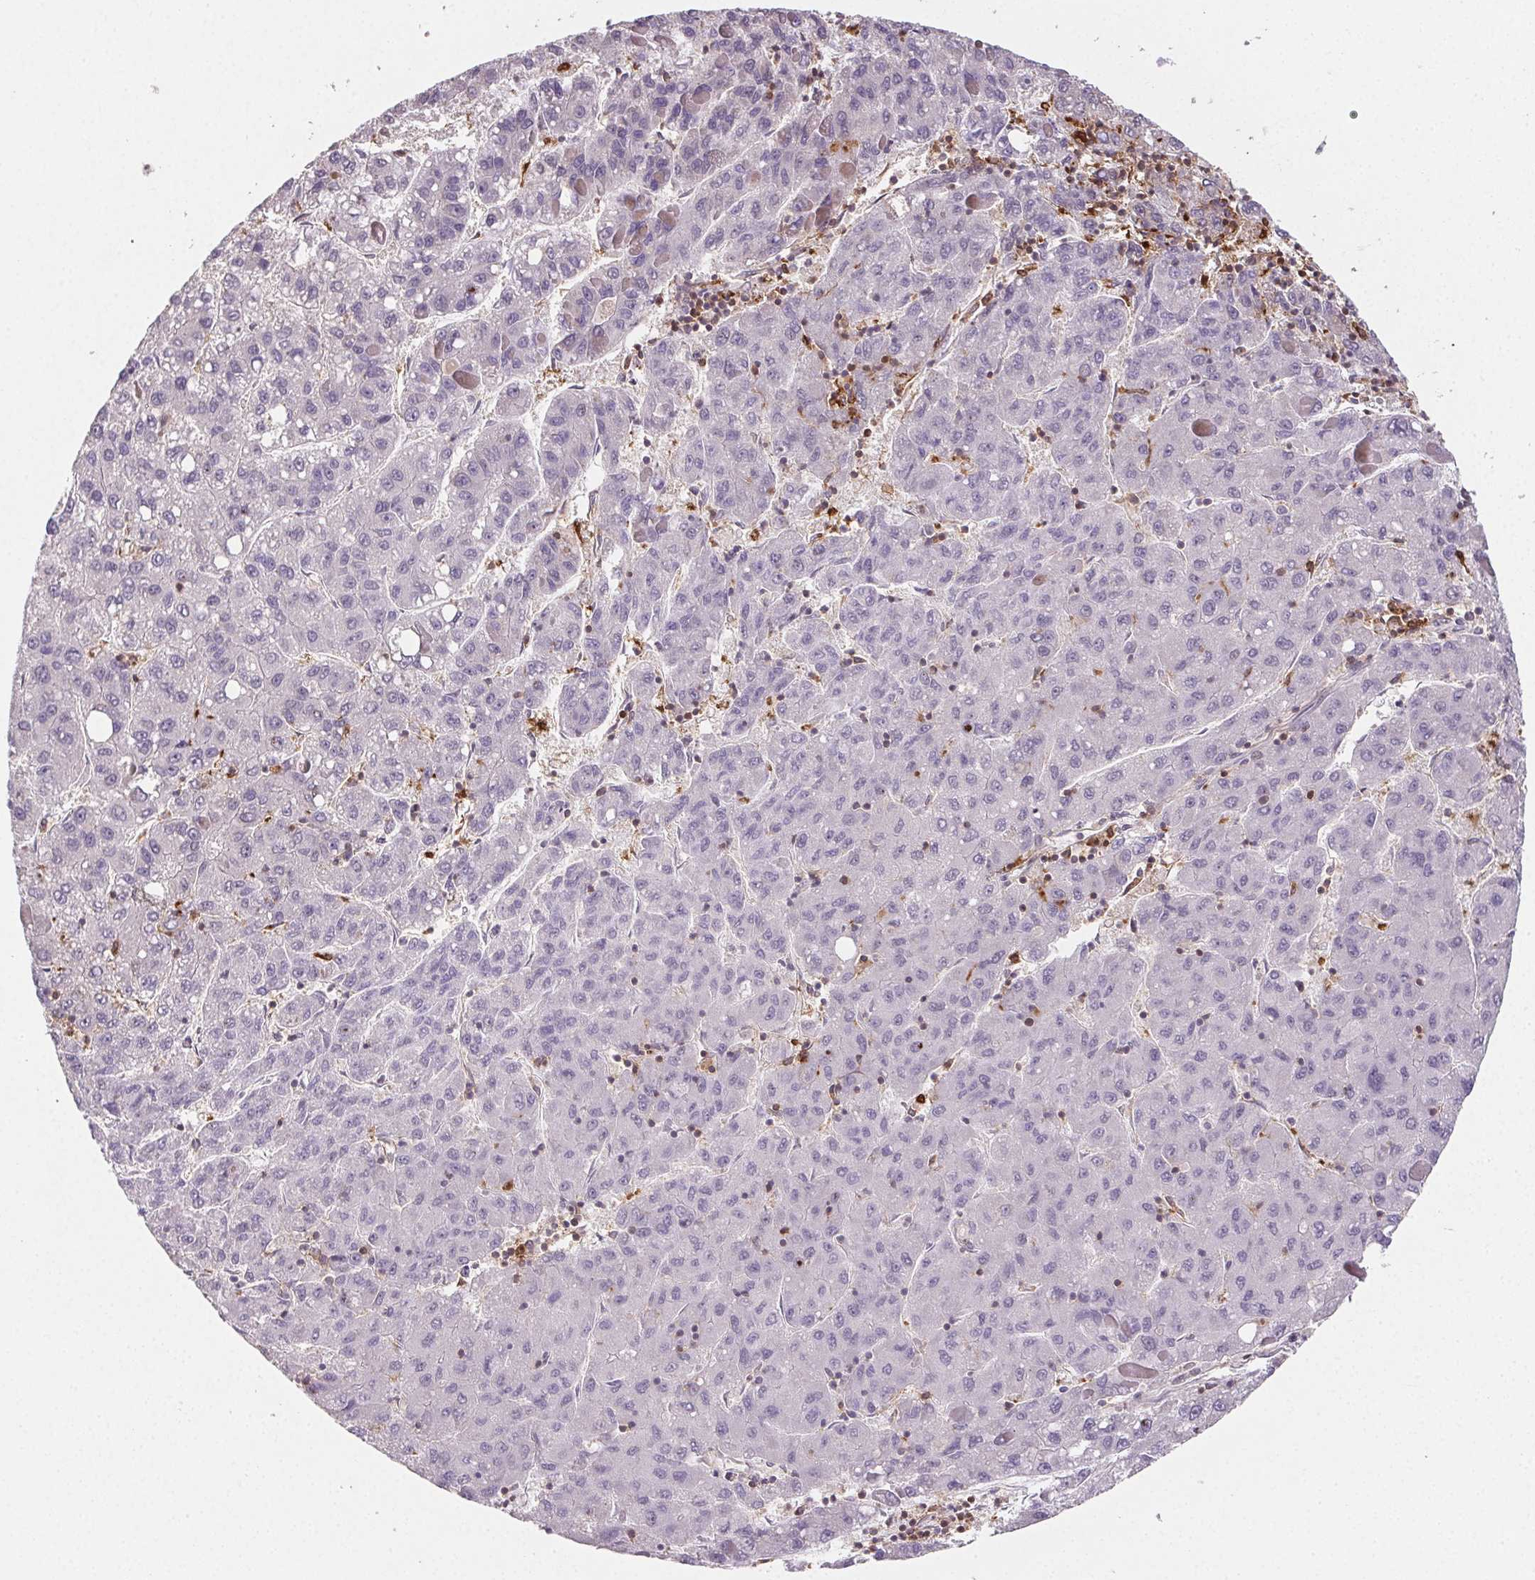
{"staining": {"intensity": "negative", "quantity": "none", "location": "none"}, "tissue": "liver cancer", "cell_type": "Tumor cells", "image_type": "cancer", "snomed": [{"axis": "morphology", "description": "Carcinoma, Hepatocellular, NOS"}, {"axis": "topography", "description": "Liver"}], "caption": "Micrograph shows no protein positivity in tumor cells of liver cancer (hepatocellular carcinoma) tissue.", "gene": "GBP1", "patient": {"sex": "female", "age": 82}}